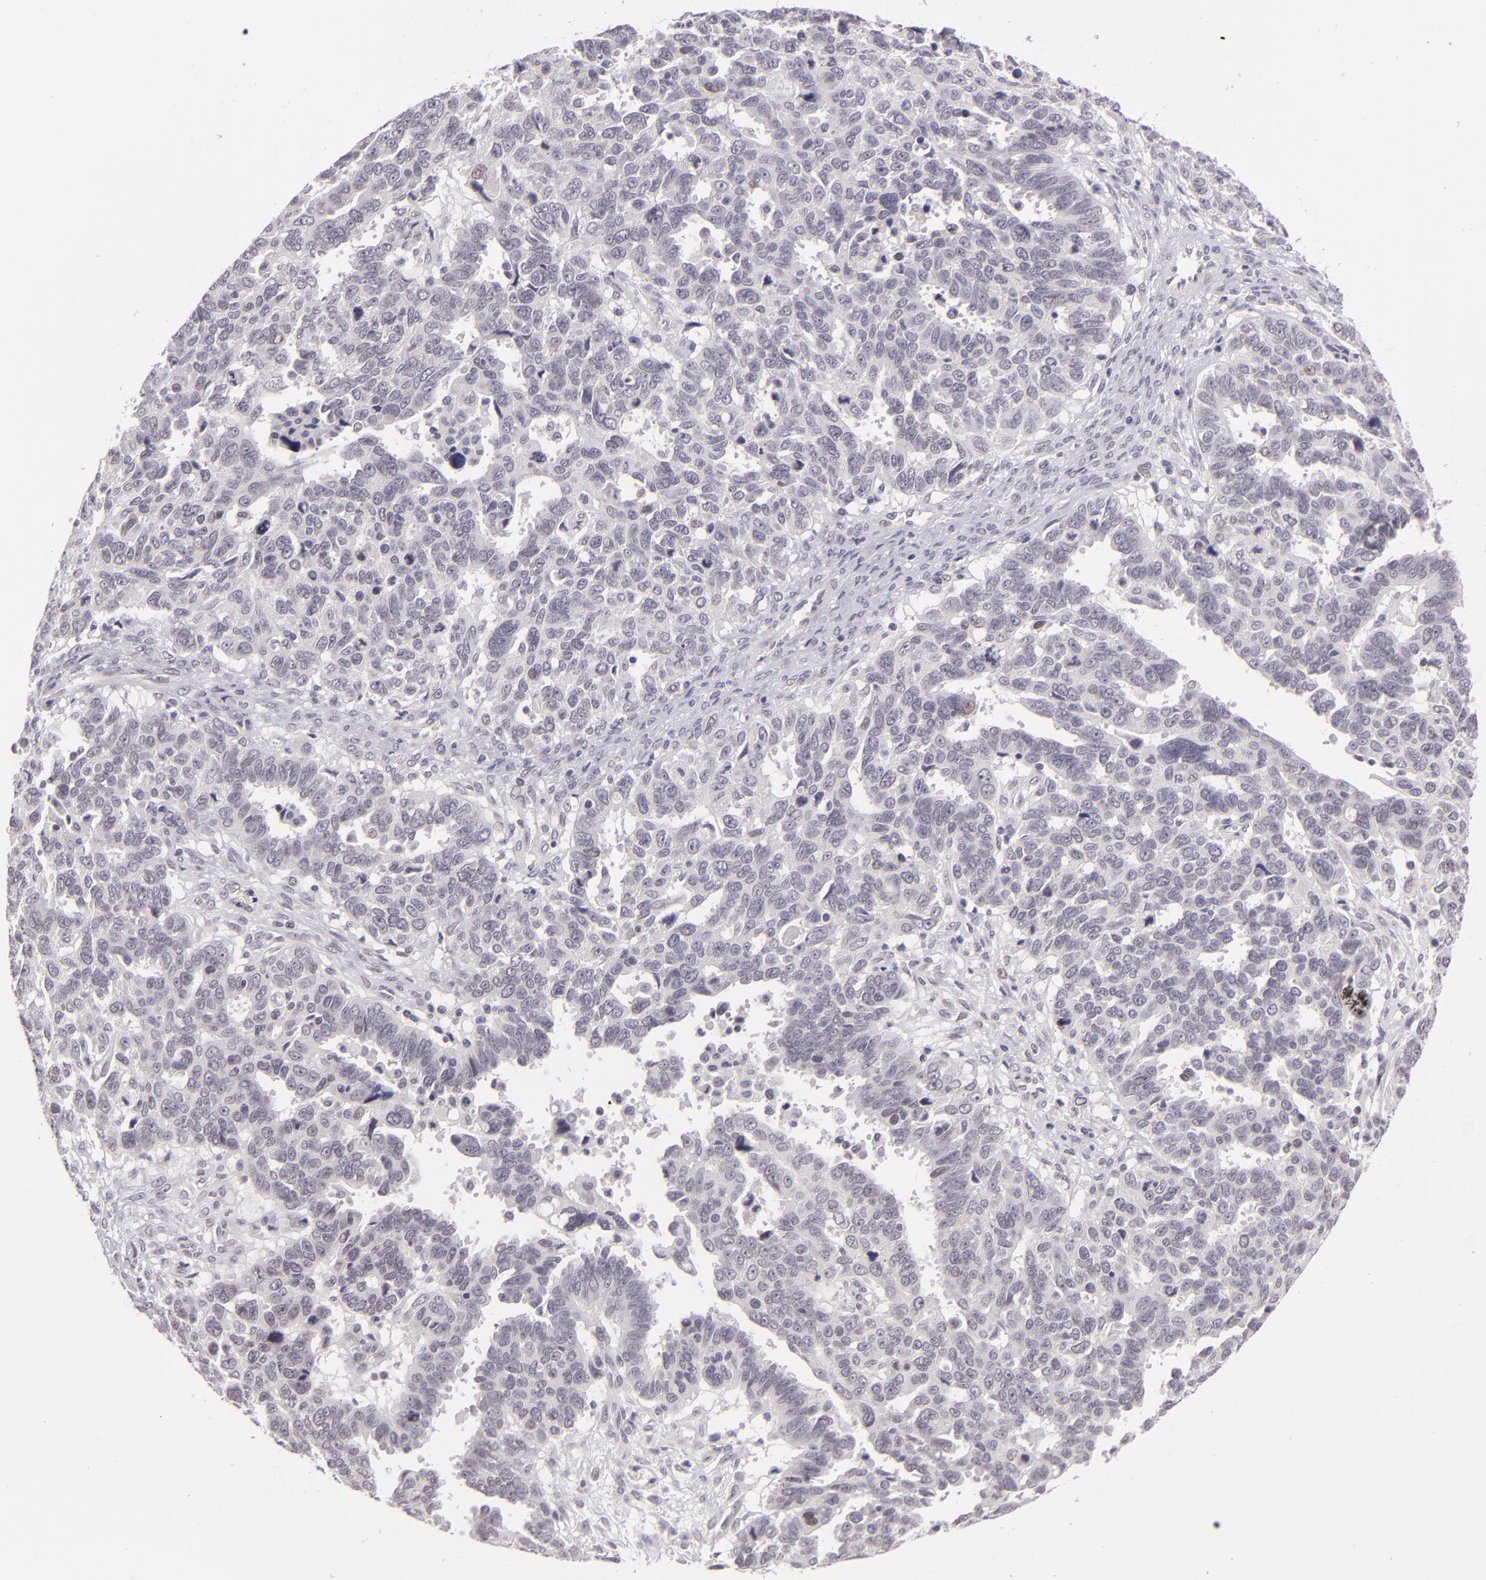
{"staining": {"intensity": "negative", "quantity": "none", "location": "none"}, "tissue": "ovarian cancer", "cell_type": "Tumor cells", "image_type": "cancer", "snomed": [{"axis": "morphology", "description": "Carcinoma, endometroid"}, {"axis": "morphology", "description": "Cystadenocarcinoma, serous, NOS"}, {"axis": "topography", "description": "Ovary"}], "caption": "An image of ovarian endometroid carcinoma stained for a protein exhibits no brown staining in tumor cells. (Immunohistochemistry, brightfield microscopy, high magnification).", "gene": "ZNF205", "patient": {"sex": "female", "age": 45}}